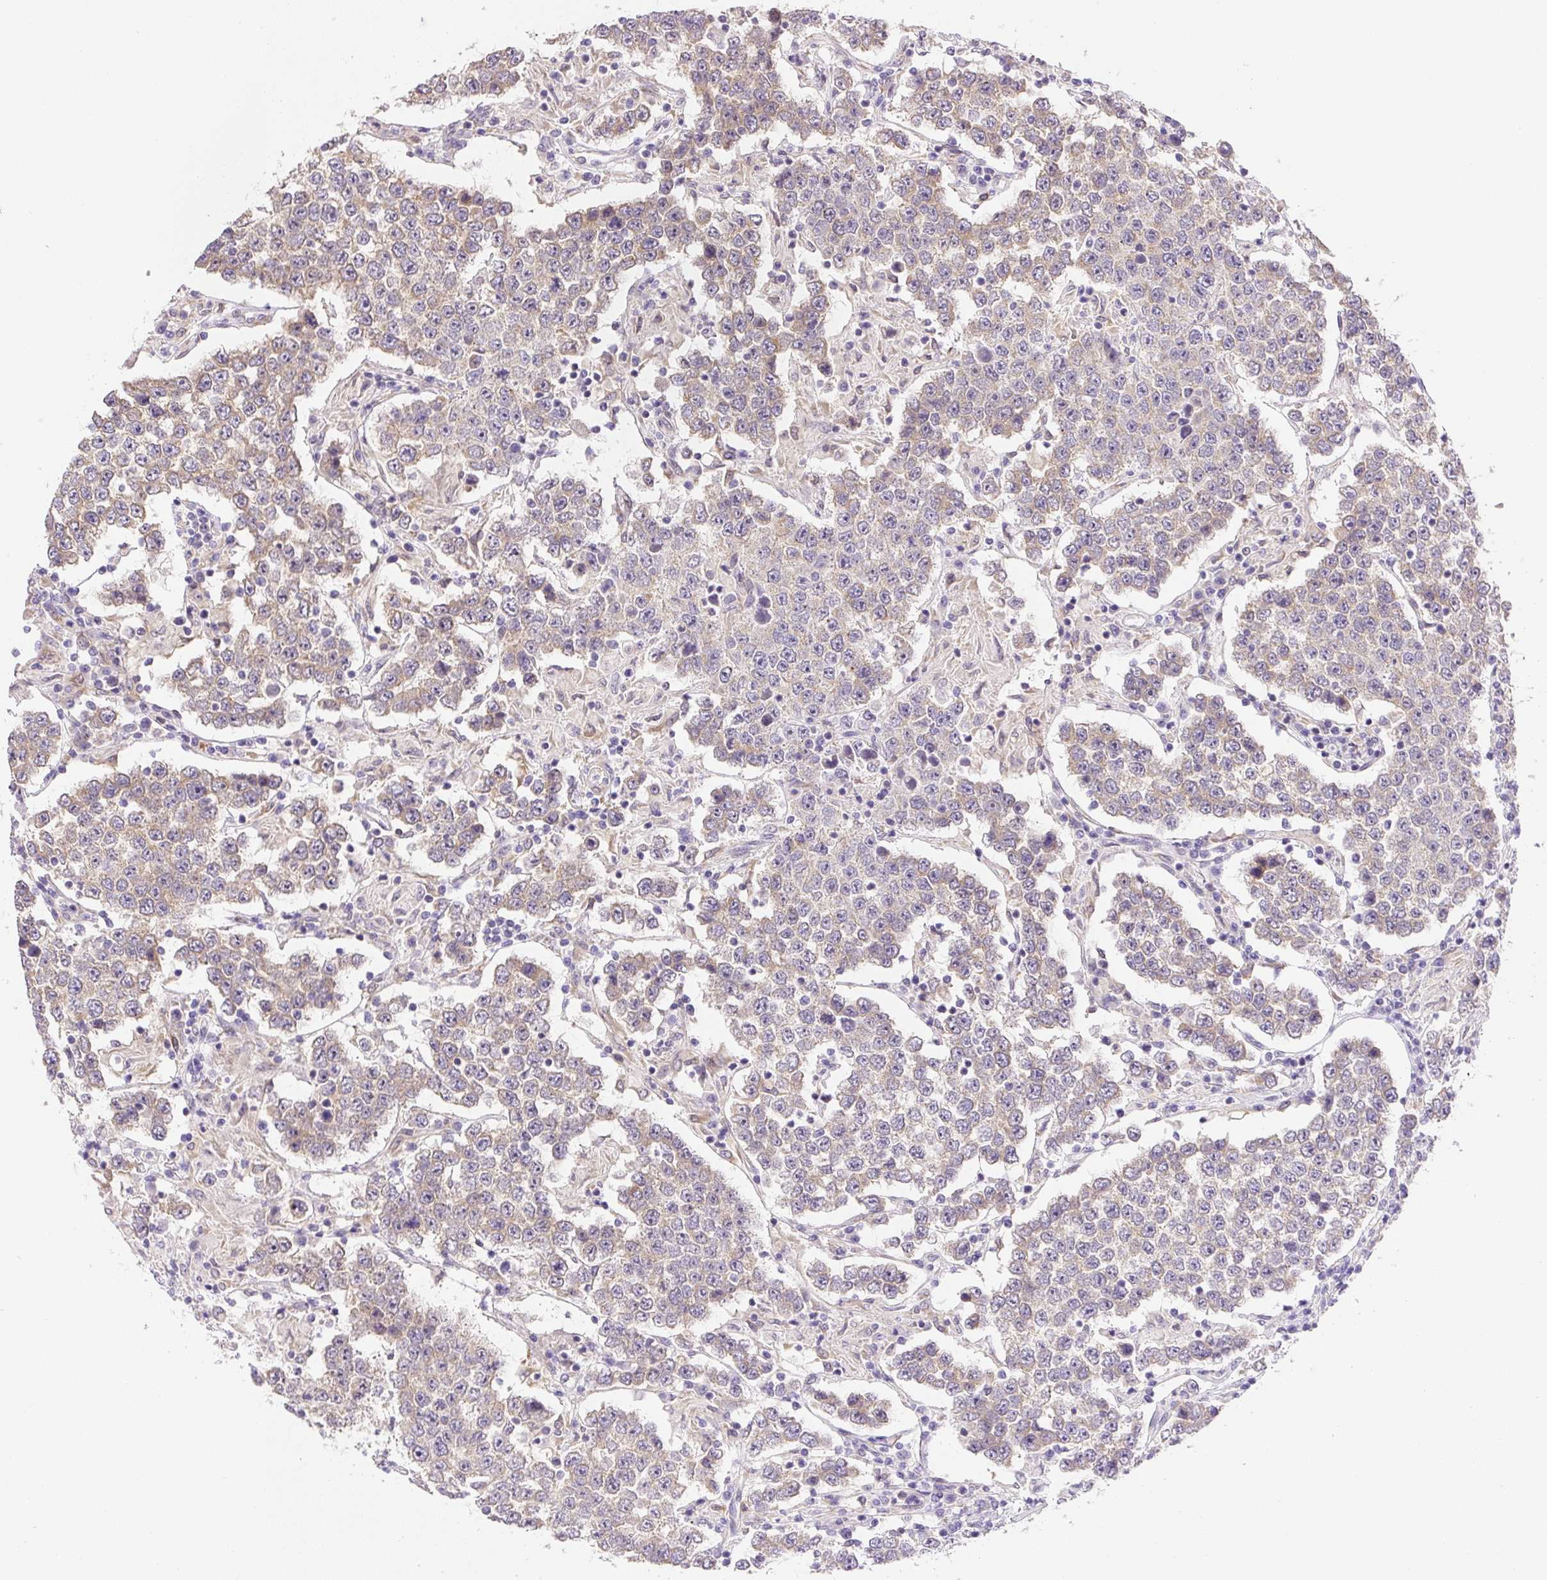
{"staining": {"intensity": "weak", "quantity": "25%-75%", "location": "cytoplasmic/membranous"}, "tissue": "testis cancer", "cell_type": "Tumor cells", "image_type": "cancer", "snomed": [{"axis": "morphology", "description": "Normal tissue, NOS"}, {"axis": "morphology", "description": "Urothelial carcinoma, High grade"}, {"axis": "morphology", "description": "Seminoma, NOS"}, {"axis": "morphology", "description": "Carcinoma, Embryonal, NOS"}, {"axis": "topography", "description": "Urinary bladder"}, {"axis": "topography", "description": "Testis"}], "caption": "Seminoma (testis) was stained to show a protein in brown. There is low levels of weak cytoplasmic/membranous staining in about 25%-75% of tumor cells. The protein of interest is stained brown, and the nuclei are stained in blue (DAB (3,3'-diaminobenzidine) IHC with brightfield microscopy, high magnification).", "gene": "PLA2G4A", "patient": {"sex": "male", "age": 41}}